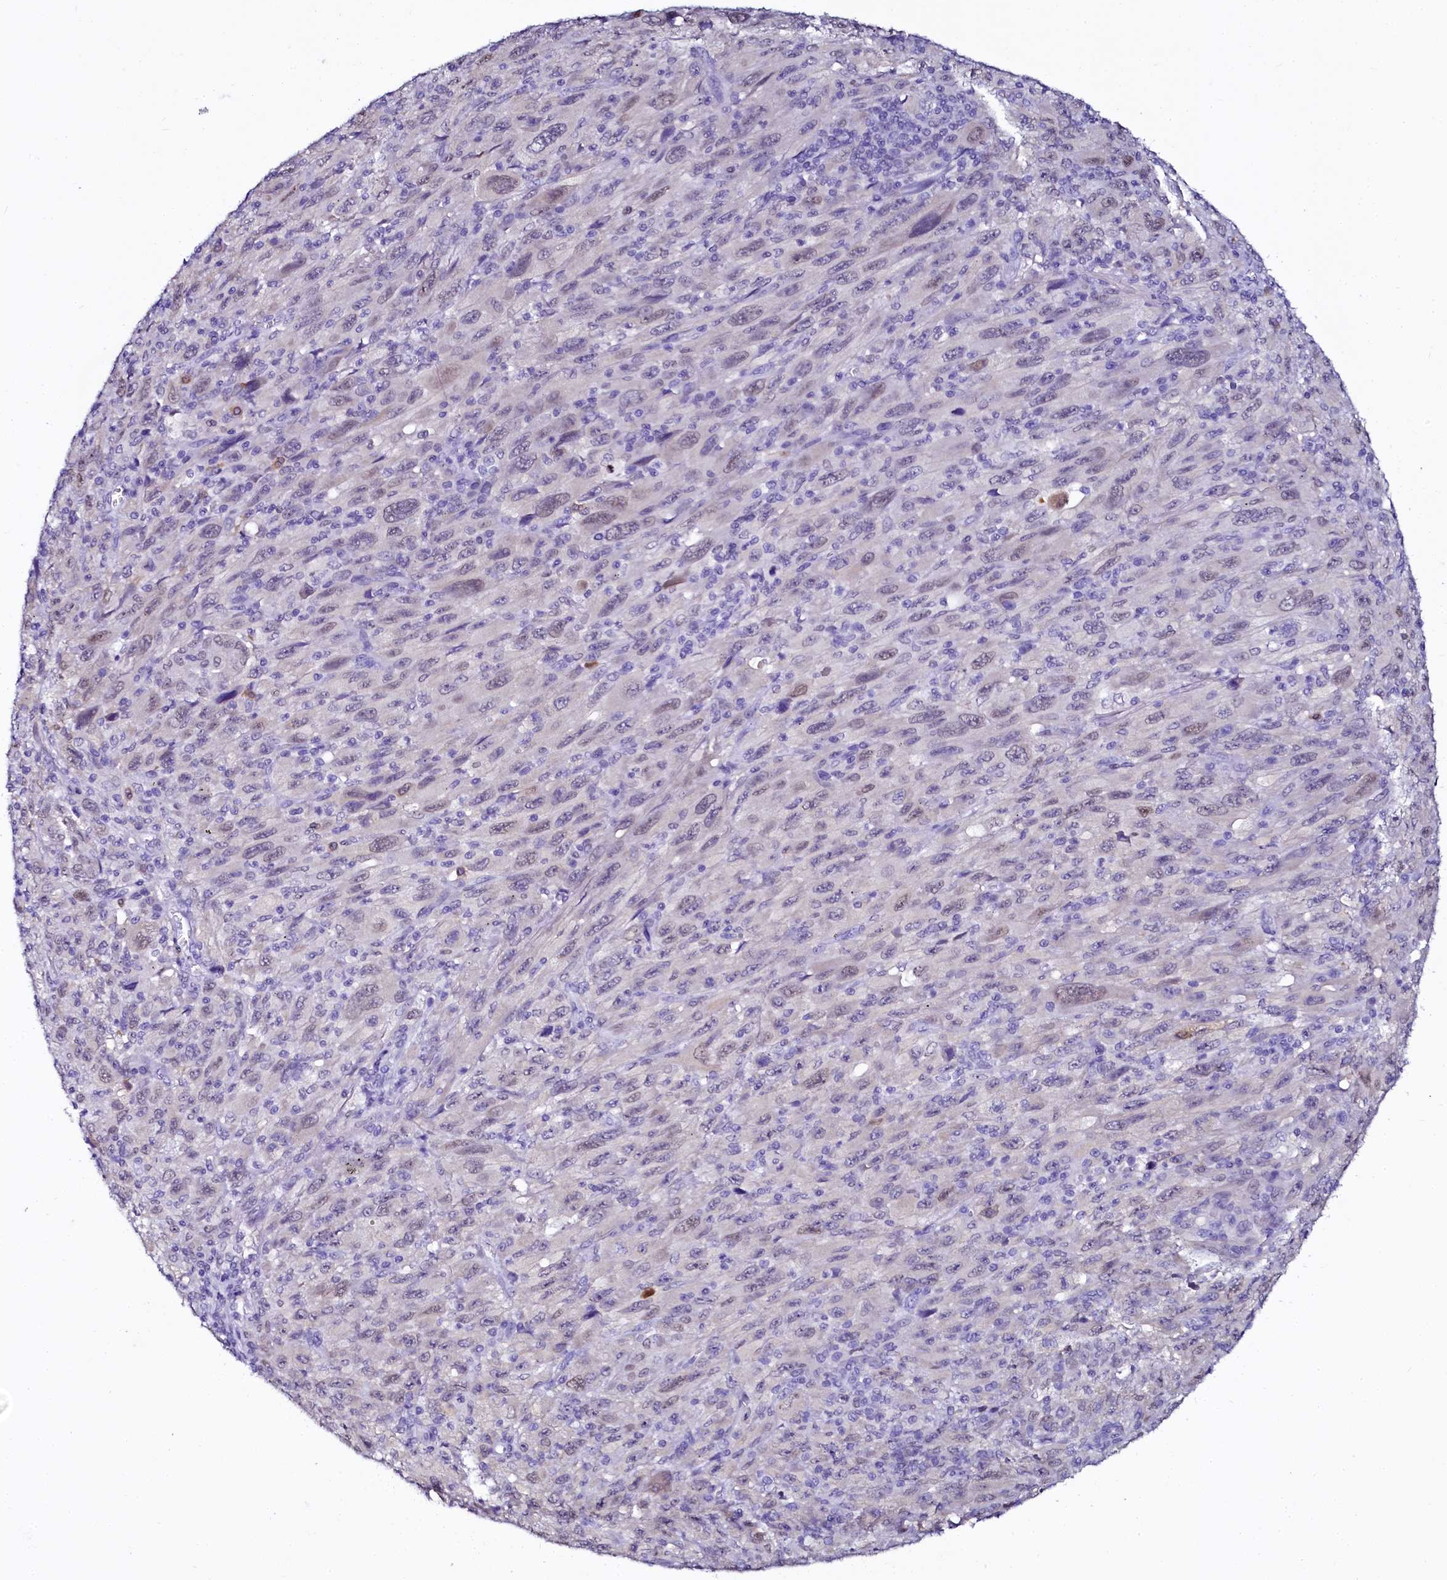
{"staining": {"intensity": "negative", "quantity": "none", "location": "none"}, "tissue": "melanoma", "cell_type": "Tumor cells", "image_type": "cancer", "snomed": [{"axis": "morphology", "description": "Malignant melanoma, Metastatic site"}, {"axis": "topography", "description": "Skin"}], "caption": "A micrograph of melanoma stained for a protein displays no brown staining in tumor cells. Nuclei are stained in blue.", "gene": "SORD", "patient": {"sex": "female", "age": 56}}